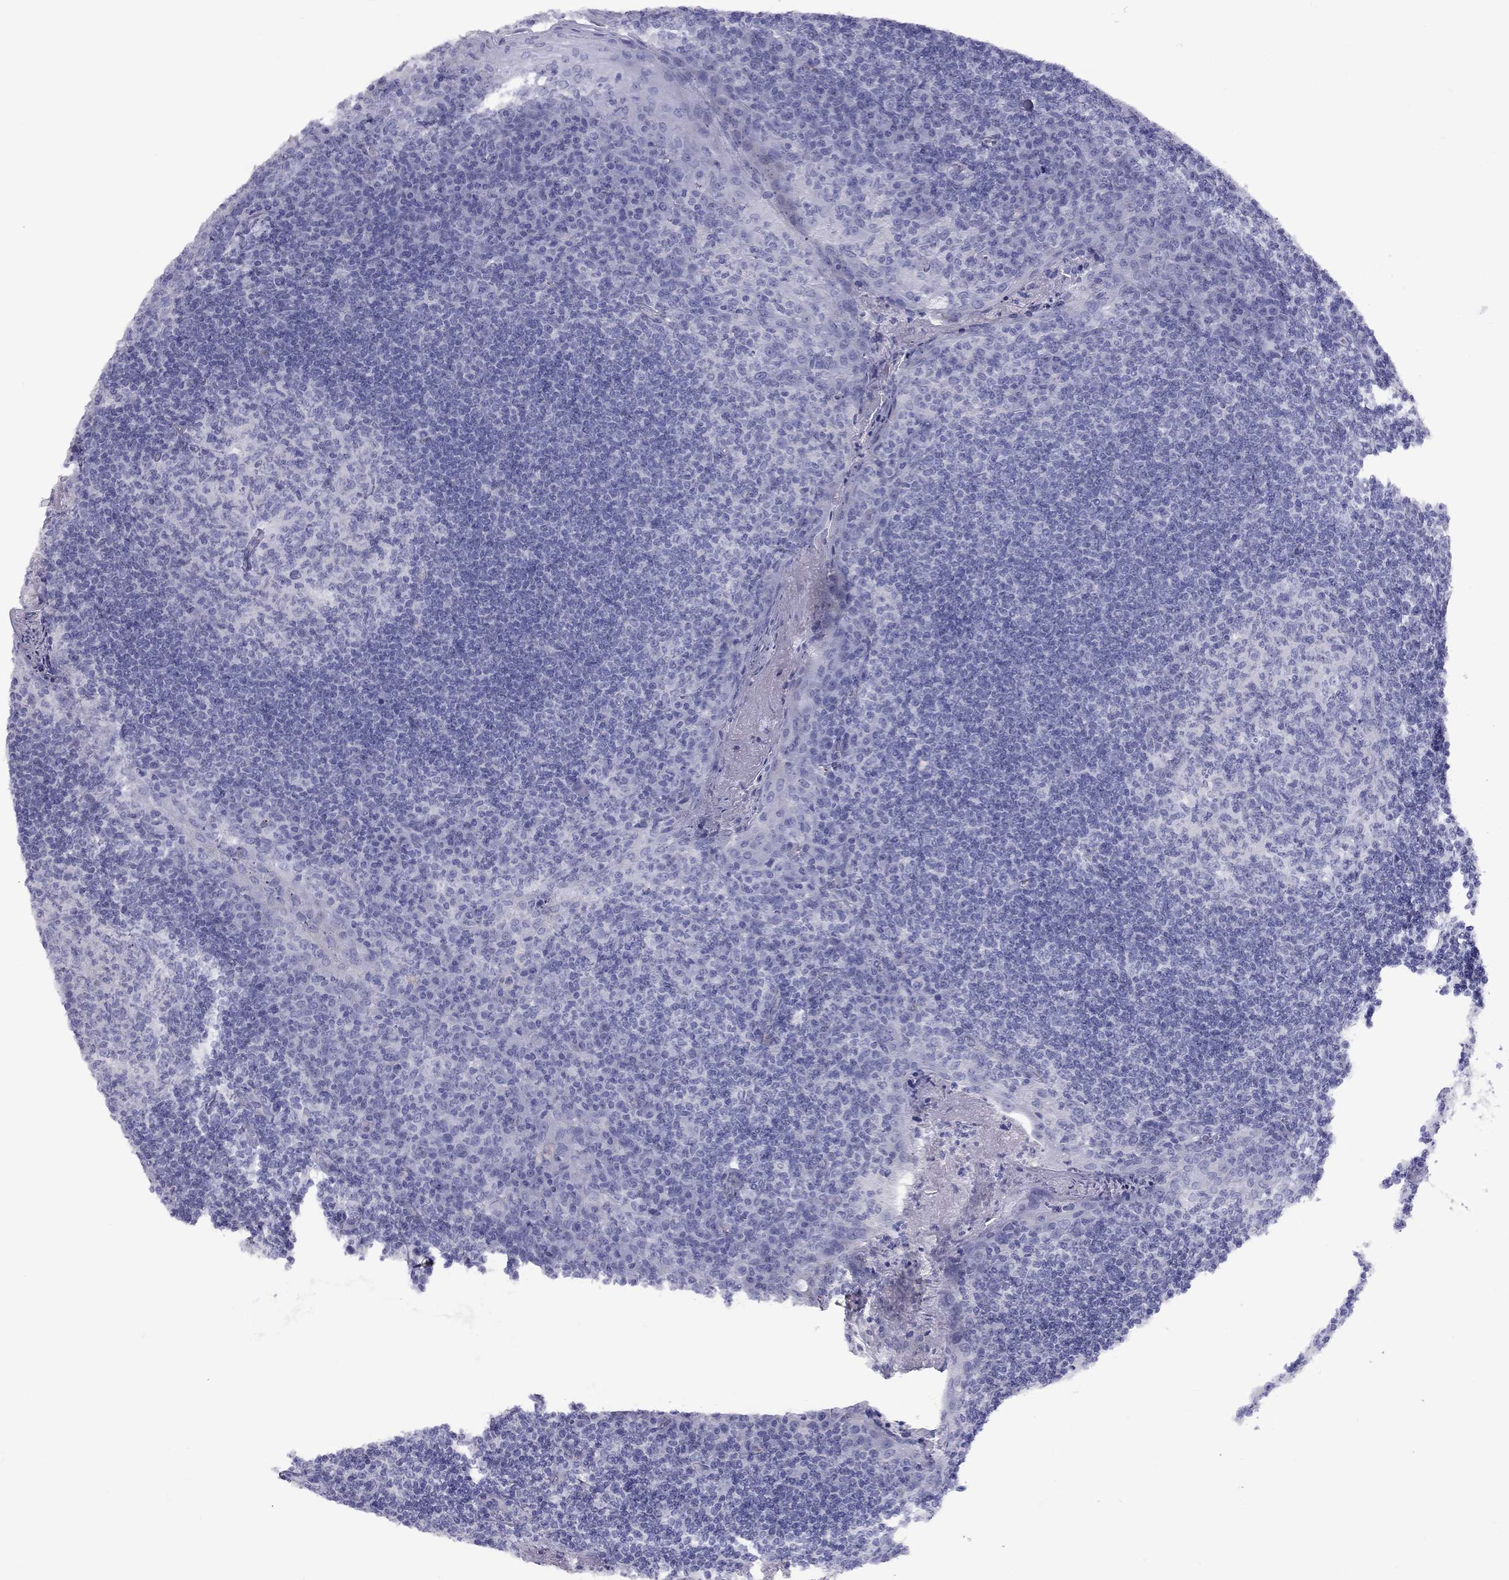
{"staining": {"intensity": "negative", "quantity": "none", "location": "none"}, "tissue": "tonsil", "cell_type": "Germinal center cells", "image_type": "normal", "snomed": [{"axis": "morphology", "description": "Normal tissue, NOS"}, {"axis": "topography", "description": "Tonsil"}], "caption": "Immunohistochemistry (IHC) micrograph of unremarkable tonsil: human tonsil stained with DAB reveals no significant protein expression in germinal center cells.", "gene": "FSCN3", "patient": {"sex": "female", "age": 13}}